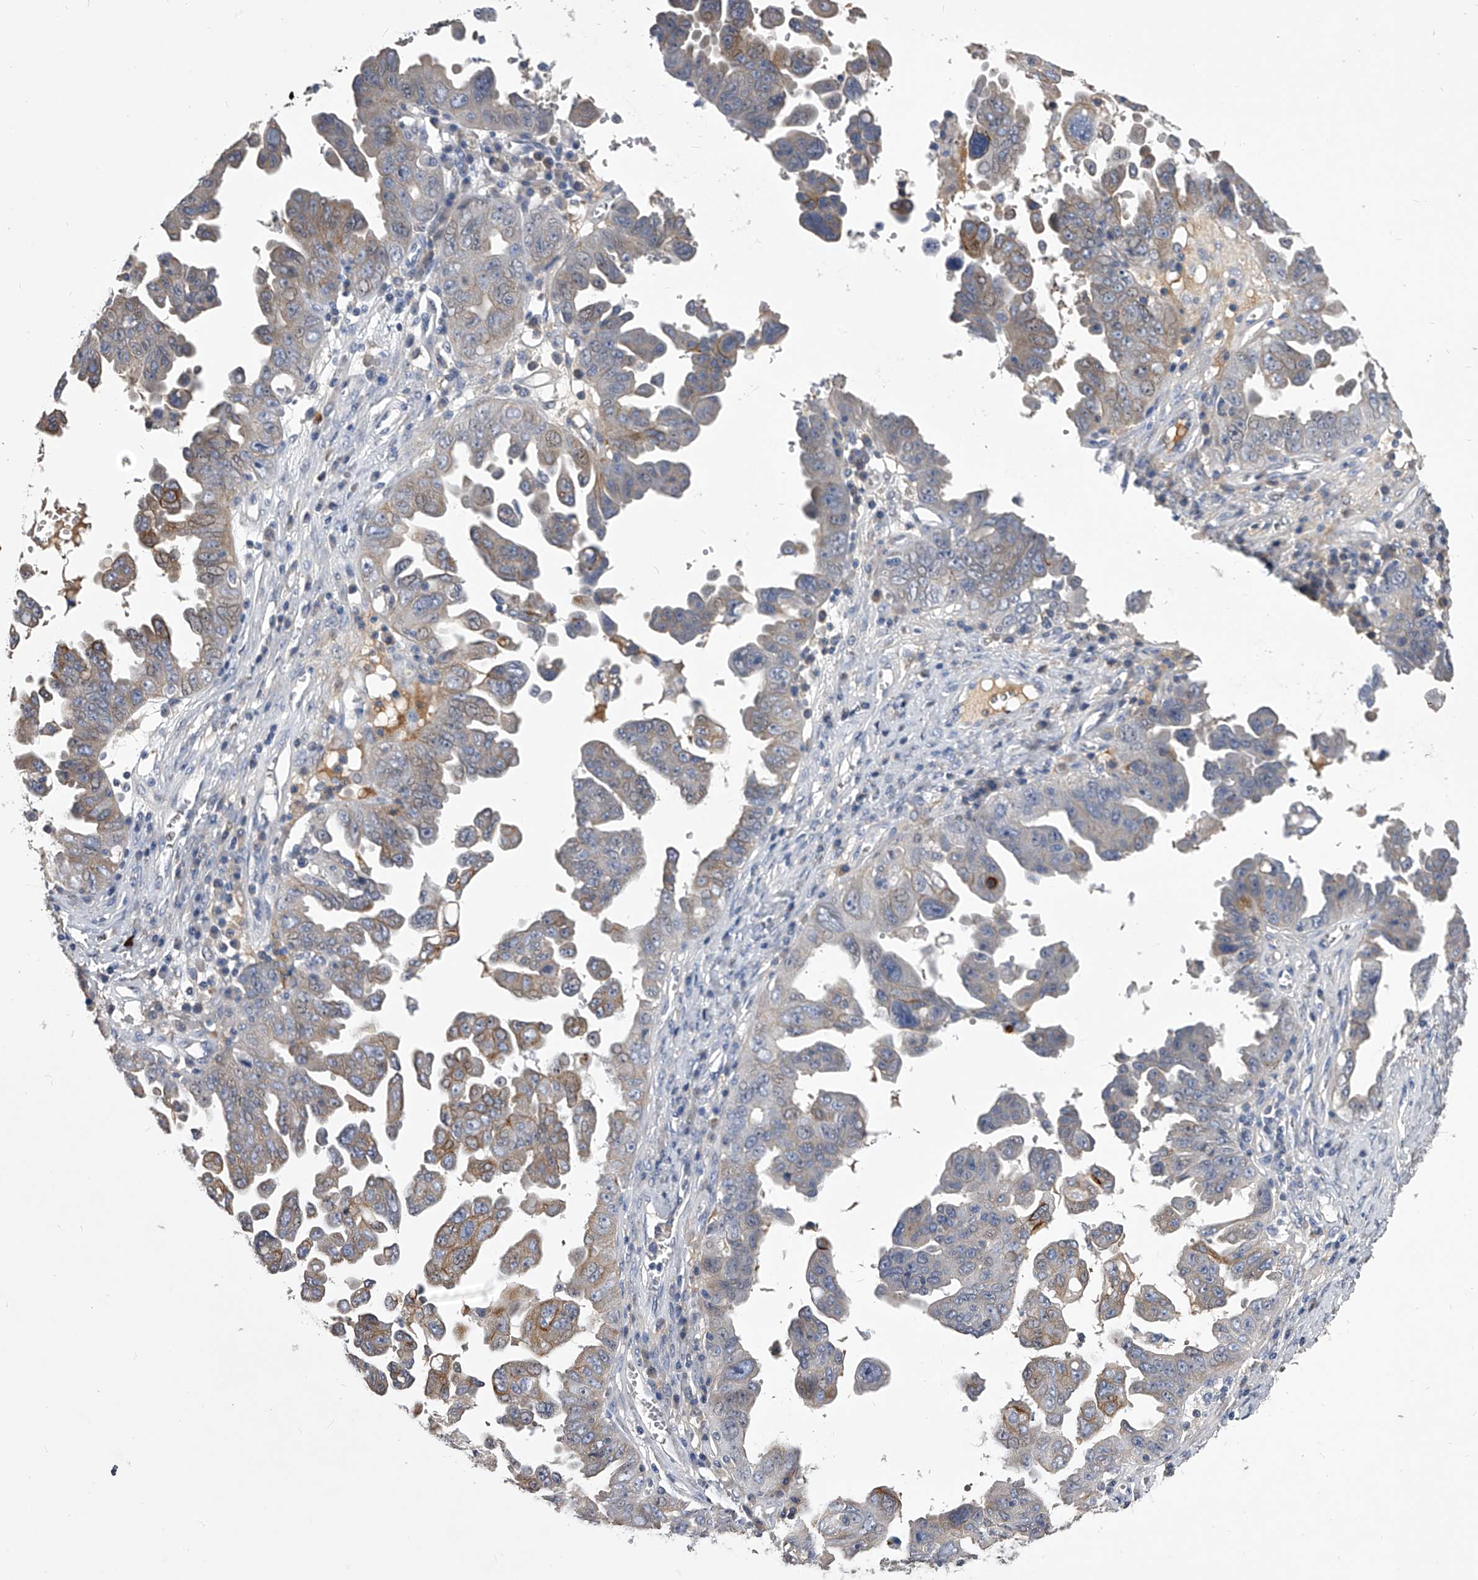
{"staining": {"intensity": "moderate", "quantity": "25%-75%", "location": "cytoplasmic/membranous"}, "tissue": "ovarian cancer", "cell_type": "Tumor cells", "image_type": "cancer", "snomed": [{"axis": "morphology", "description": "Carcinoma, endometroid"}, {"axis": "topography", "description": "Ovary"}], "caption": "Tumor cells display medium levels of moderate cytoplasmic/membranous positivity in about 25%-75% of cells in ovarian cancer. Using DAB (3,3'-diaminobenzidine) (brown) and hematoxylin (blue) stains, captured at high magnification using brightfield microscopy.", "gene": "MDN1", "patient": {"sex": "female", "age": 62}}